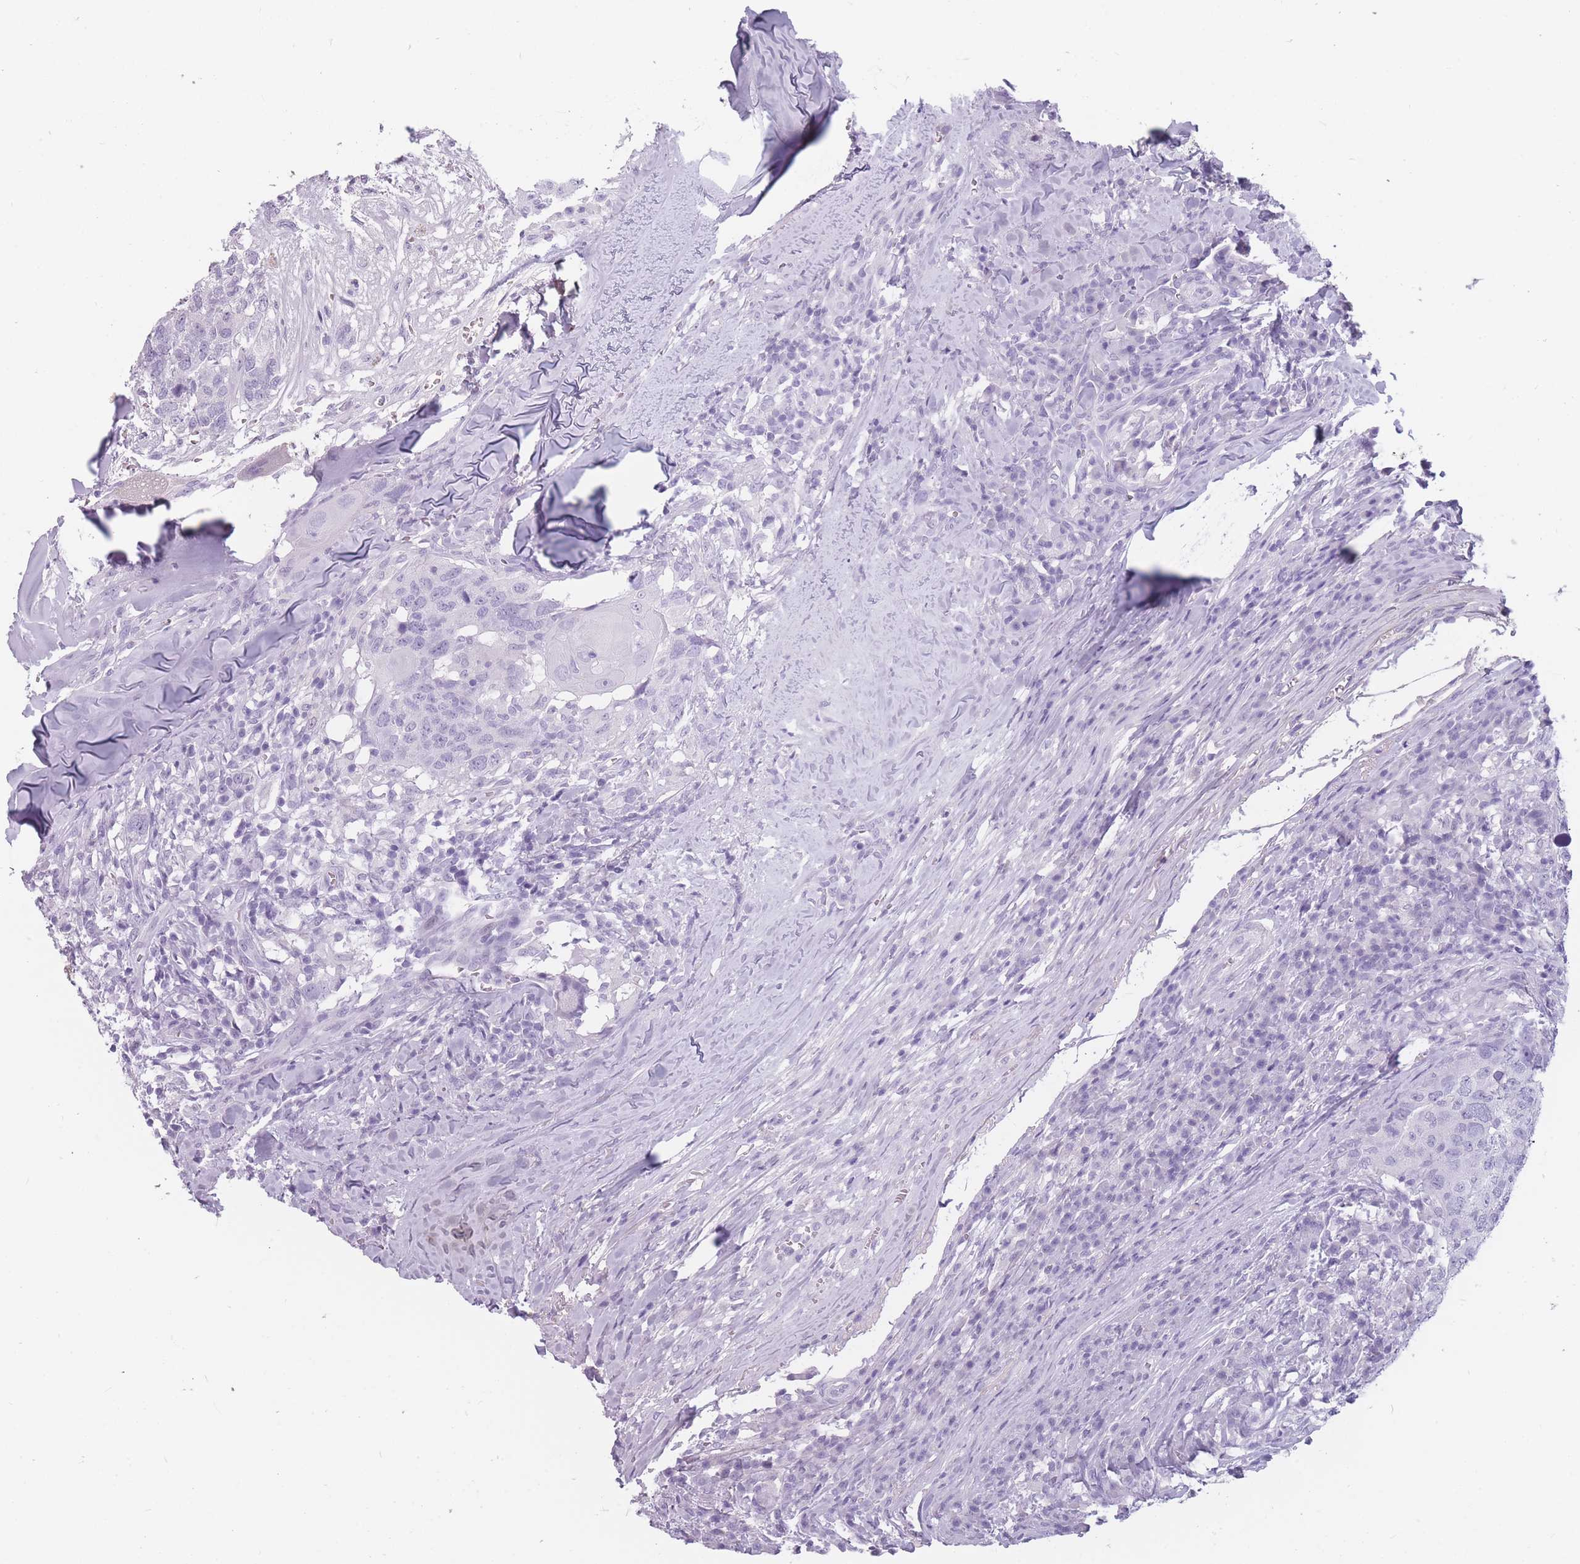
{"staining": {"intensity": "negative", "quantity": "none", "location": "none"}, "tissue": "head and neck cancer", "cell_type": "Tumor cells", "image_type": "cancer", "snomed": [{"axis": "morphology", "description": "Normal tissue, NOS"}, {"axis": "morphology", "description": "Squamous cell carcinoma, NOS"}, {"axis": "topography", "description": "Skeletal muscle"}, {"axis": "topography", "description": "Vascular tissue"}, {"axis": "topography", "description": "Peripheral nerve tissue"}, {"axis": "topography", "description": "Head-Neck"}], "caption": "High magnification brightfield microscopy of head and neck cancer stained with DAB (brown) and counterstained with hematoxylin (blue): tumor cells show no significant staining.", "gene": "CCNO", "patient": {"sex": "male", "age": 66}}